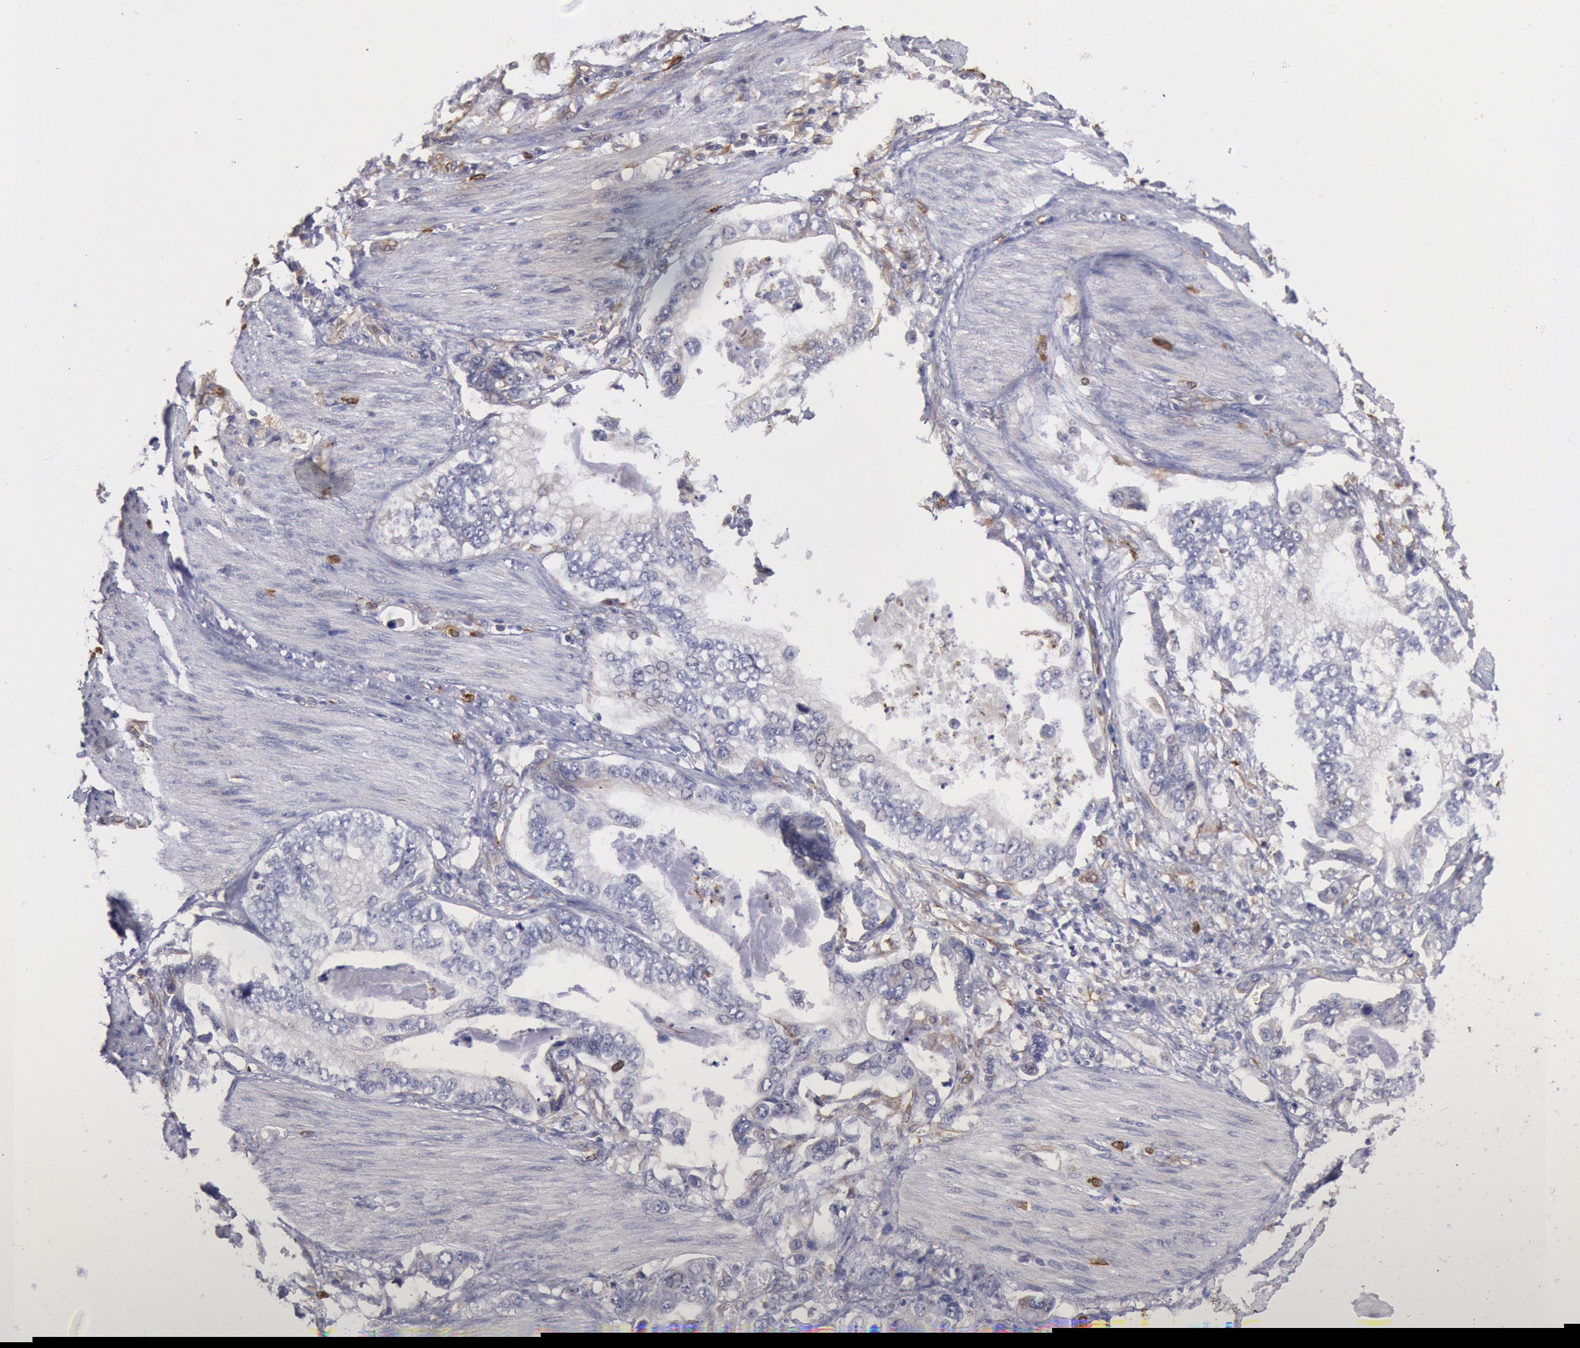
{"staining": {"intensity": "negative", "quantity": "none", "location": "none"}, "tissue": "stomach cancer", "cell_type": "Tumor cells", "image_type": "cancer", "snomed": [{"axis": "morphology", "description": "Adenocarcinoma, NOS"}, {"axis": "topography", "description": "Pancreas"}, {"axis": "topography", "description": "Stomach, upper"}], "caption": "Immunohistochemistry (IHC) of stomach adenocarcinoma displays no staining in tumor cells. The staining was performed using DAB to visualize the protein expression in brown, while the nuclei were stained in blue with hematoxylin (Magnification: 20x).", "gene": "RNF139", "patient": {"sex": "male", "age": 77}}